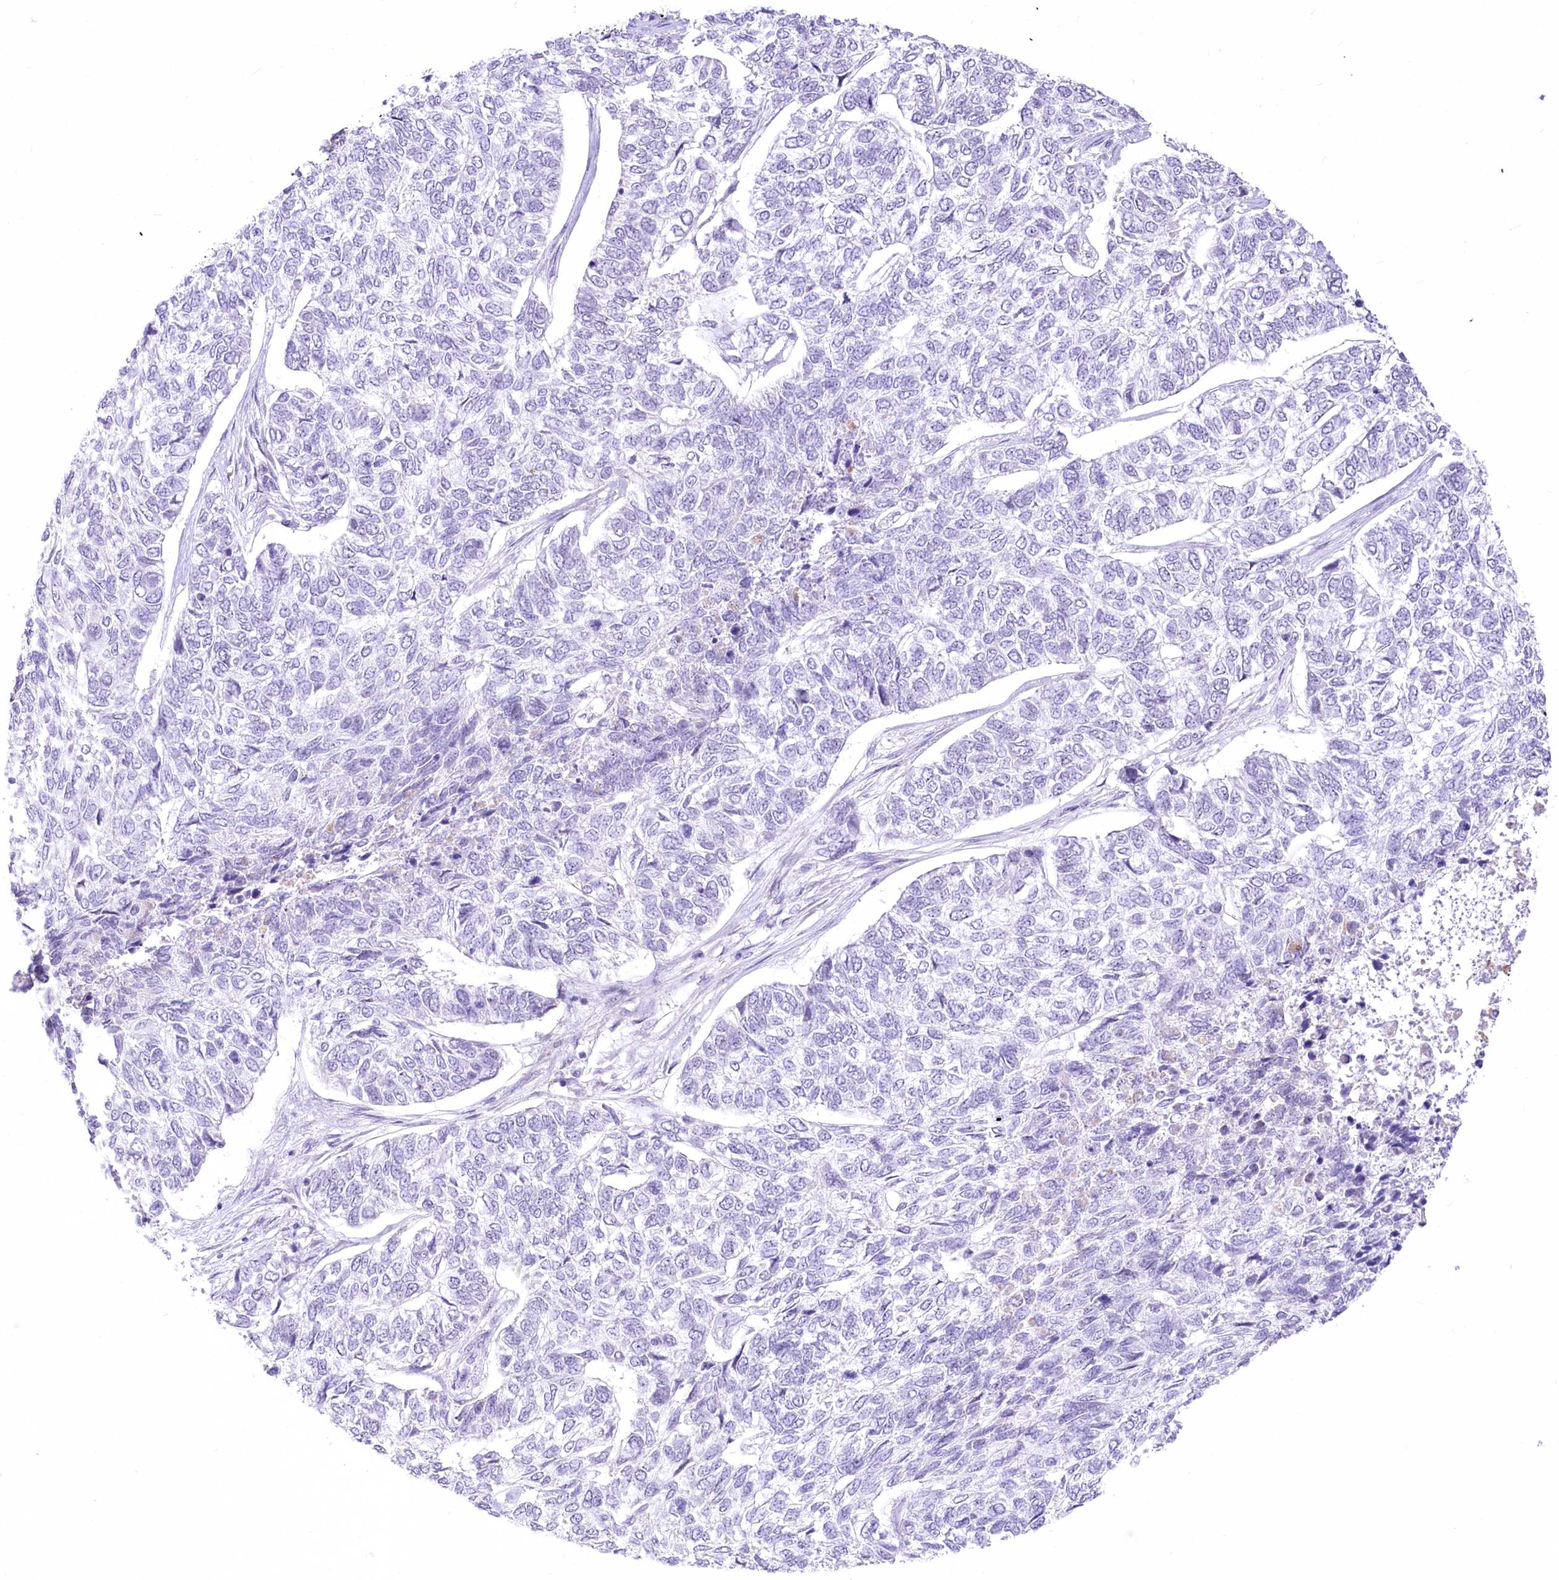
{"staining": {"intensity": "negative", "quantity": "none", "location": "none"}, "tissue": "skin cancer", "cell_type": "Tumor cells", "image_type": "cancer", "snomed": [{"axis": "morphology", "description": "Basal cell carcinoma"}, {"axis": "topography", "description": "Skin"}], "caption": "High magnification brightfield microscopy of skin cancer stained with DAB (brown) and counterstained with hematoxylin (blue): tumor cells show no significant expression.", "gene": "BEND7", "patient": {"sex": "female", "age": 65}}